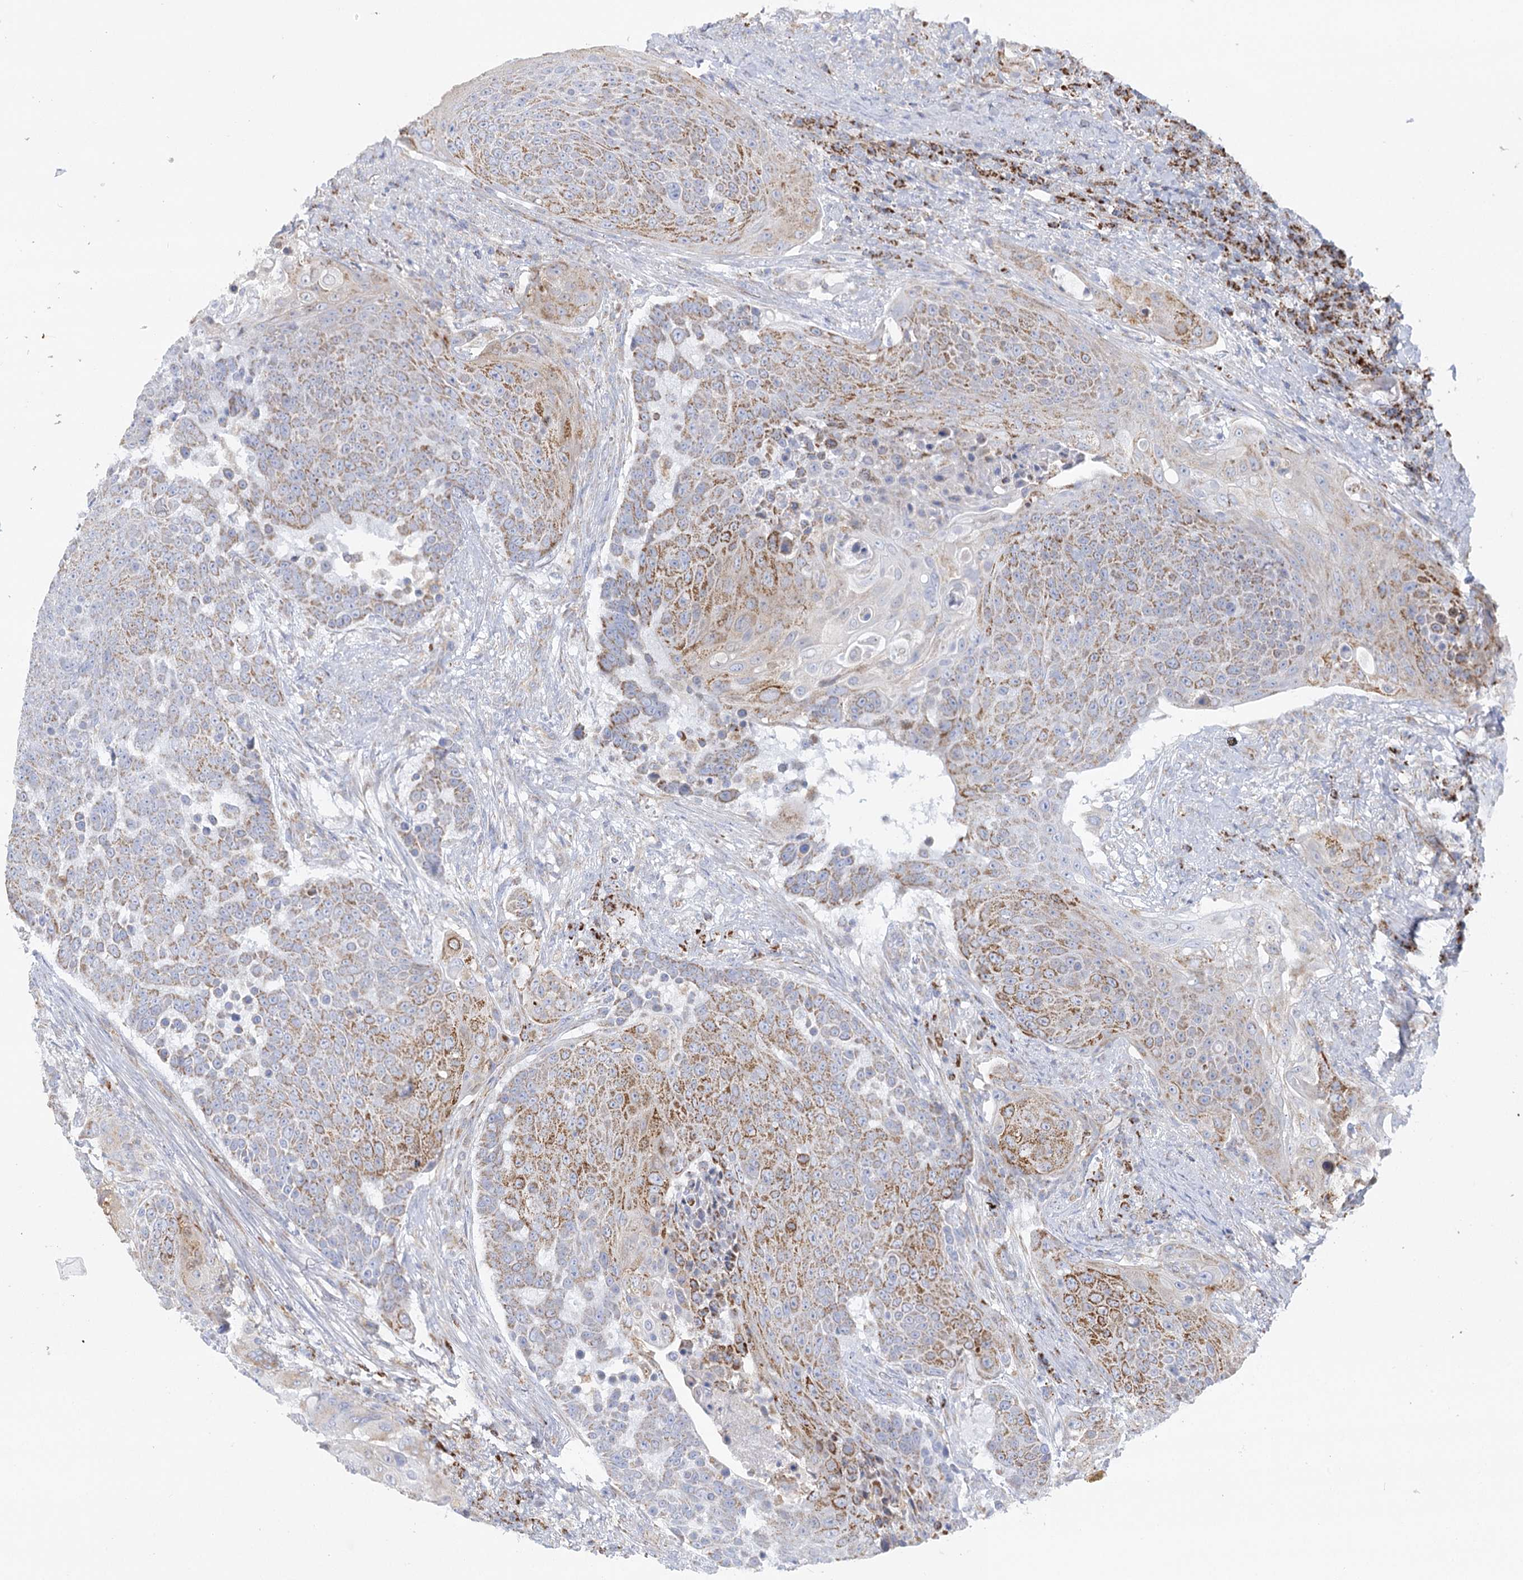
{"staining": {"intensity": "strong", "quantity": "25%-75%", "location": "cytoplasmic/membranous"}, "tissue": "urothelial cancer", "cell_type": "Tumor cells", "image_type": "cancer", "snomed": [{"axis": "morphology", "description": "Urothelial carcinoma, High grade"}, {"axis": "topography", "description": "Urinary bladder"}], "caption": "High-power microscopy captured an IHC image of urothelial cancer, revealing strong cytoplasmic/membranous expression in approximately 25%-75% of tumor cells.", "gene": "DHTKD1", "patient": {"sex": "female", "age": 63}}